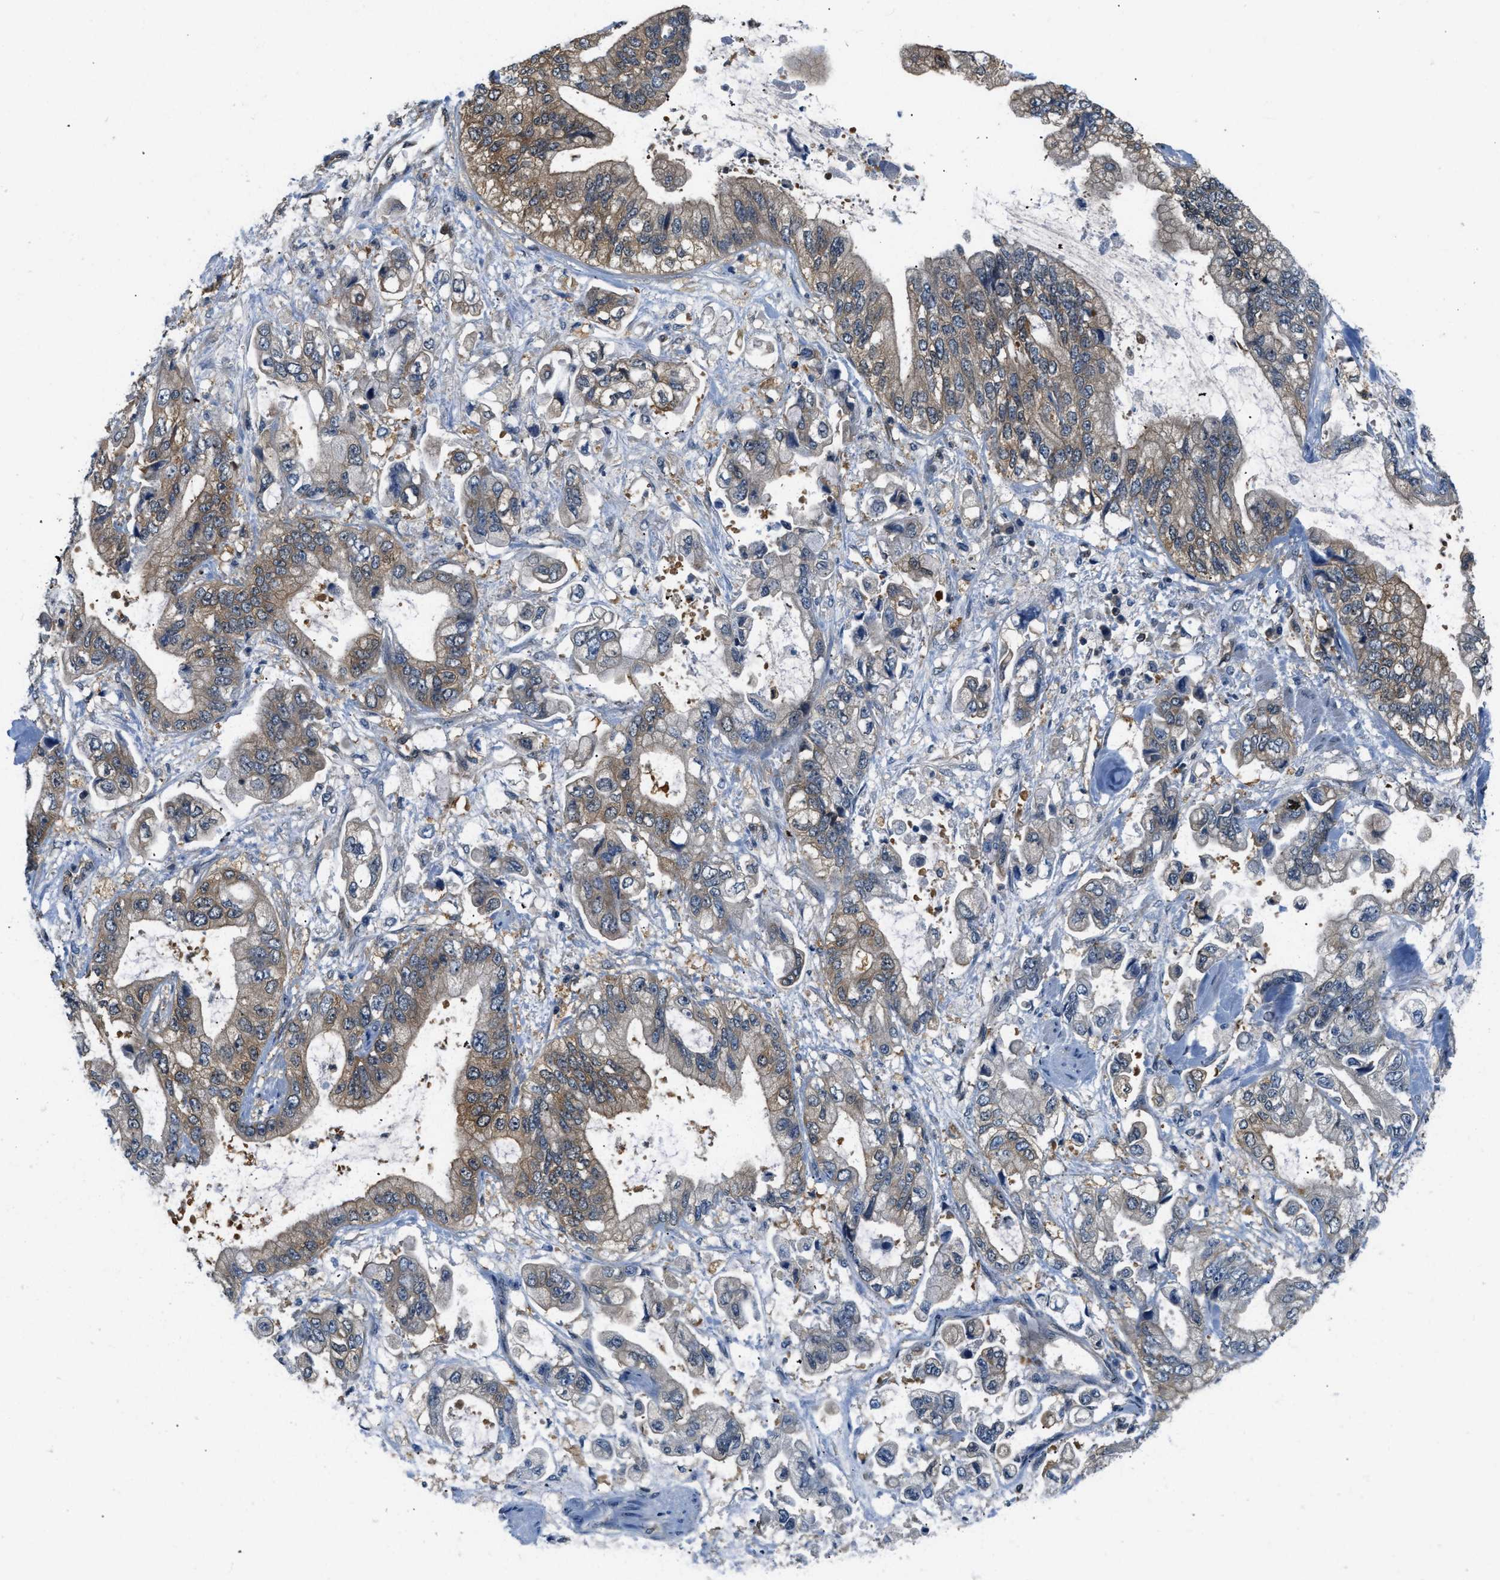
{"staining": {"intensity": "moderate", "quantity": ">75%", "location": "cytoplasmic/membranous"}, "tissue": "stomach cancer", "cell_type": "Tumor cells", "image_type": "cancer", "snomed": [{"axis": "morphology", "description": "Normal tissue, NOS"}, {"axis": "morphology", "description": "Adenocarcinoma, NOS"}, {"axis": "topography", "description": "Stomach"}], "caption": "An immunohistochemistry photomicrograph of tumor tissue is shown. Protein staining in brown labels moderate cytoplasmic/membranous positivity in stomach cancer within tumor cells. Using DAB (3,3'-diaminobenzidine) (brown) and hematoxylin (blue) stains, captured at high magnification using brightfield microscopy.", "gene": "EIF4EBP2", "patient": {"sex": "male", "age": 62}}